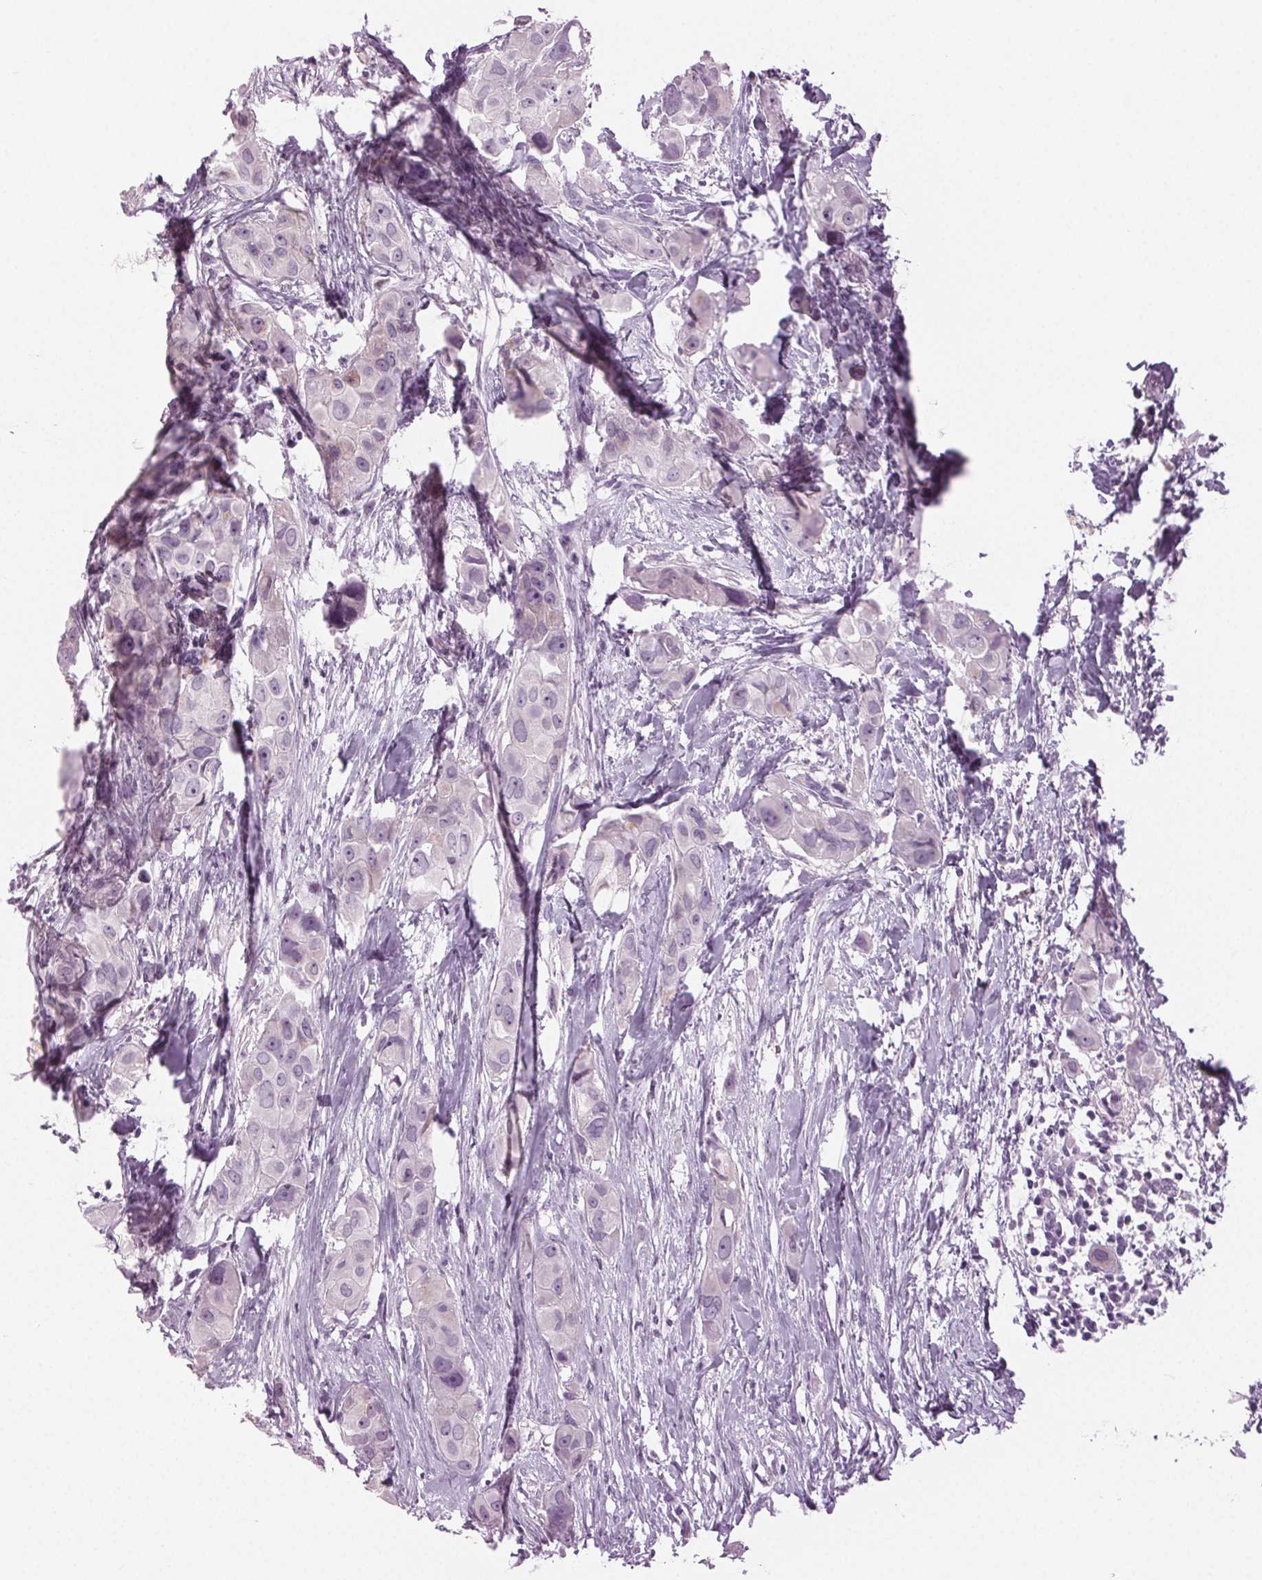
{"staining": {"intensity": "negative", "quantity": "none", "location": "none"}, "tissue": "breast cancer", "cell_type": "Tumor cells", "image_type": "cancer", "snomed": [{"axis": "morphology", "description": "Duct carcinoma"}, {"axis": "topography", "description": "Breast"}], "caption": "DAB (3,3'-diaminobenzidine) immunohistochemical staining of human breast cancer (invasive ductal carcinoma) demonstrates no significant positivity in tumor cells. The staining is performed using DAB (3,3'-diaminobenzidine) brown chromogen with nuclei counter-stained in using hematoxylin.", "gene": "DNAH12", "patient": {"sex": "female", "age": 38}}